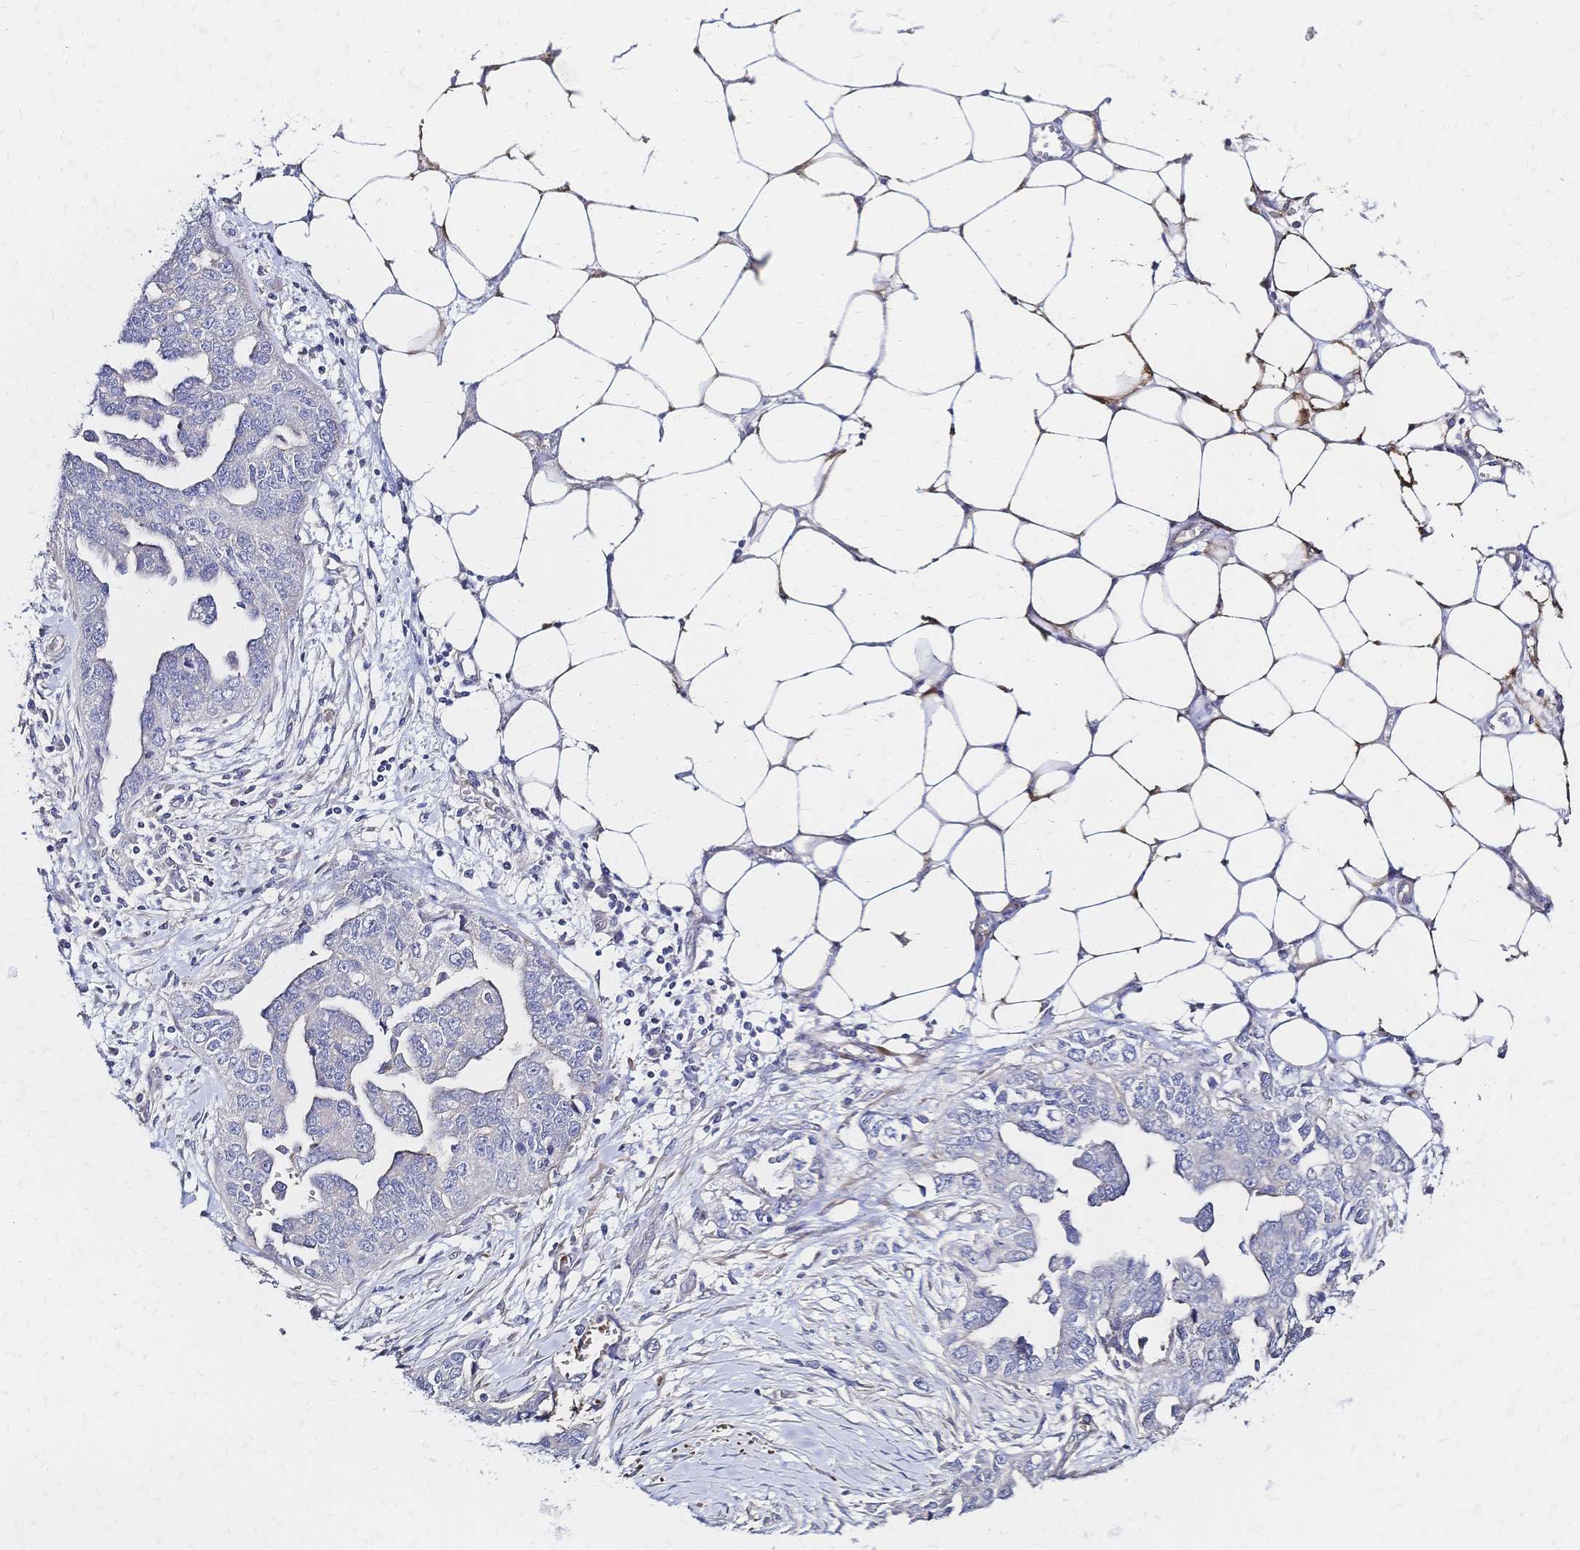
{"staining": {"intensity": "negative", "quantity": "none", "location": "none"}, "tissue": "ovarian cancer", "cell_type": "Tumor cells", "image_type": "cancer", "snomed": [{"axis": "morphology", "description": "Cystadenocarcinoma, serous, NOS"}, {"axis": "topography", "description": "Ovary"}], "caption": "Immunohistochemistry photomicrograph of neoplastic tissue: human ovarian serous cystadenocarcinoma stained with DAB displays no significant protein staining in tumor cells.", "gene": "SLC5A1", "patient": {"sex": "female", "age": 75}}